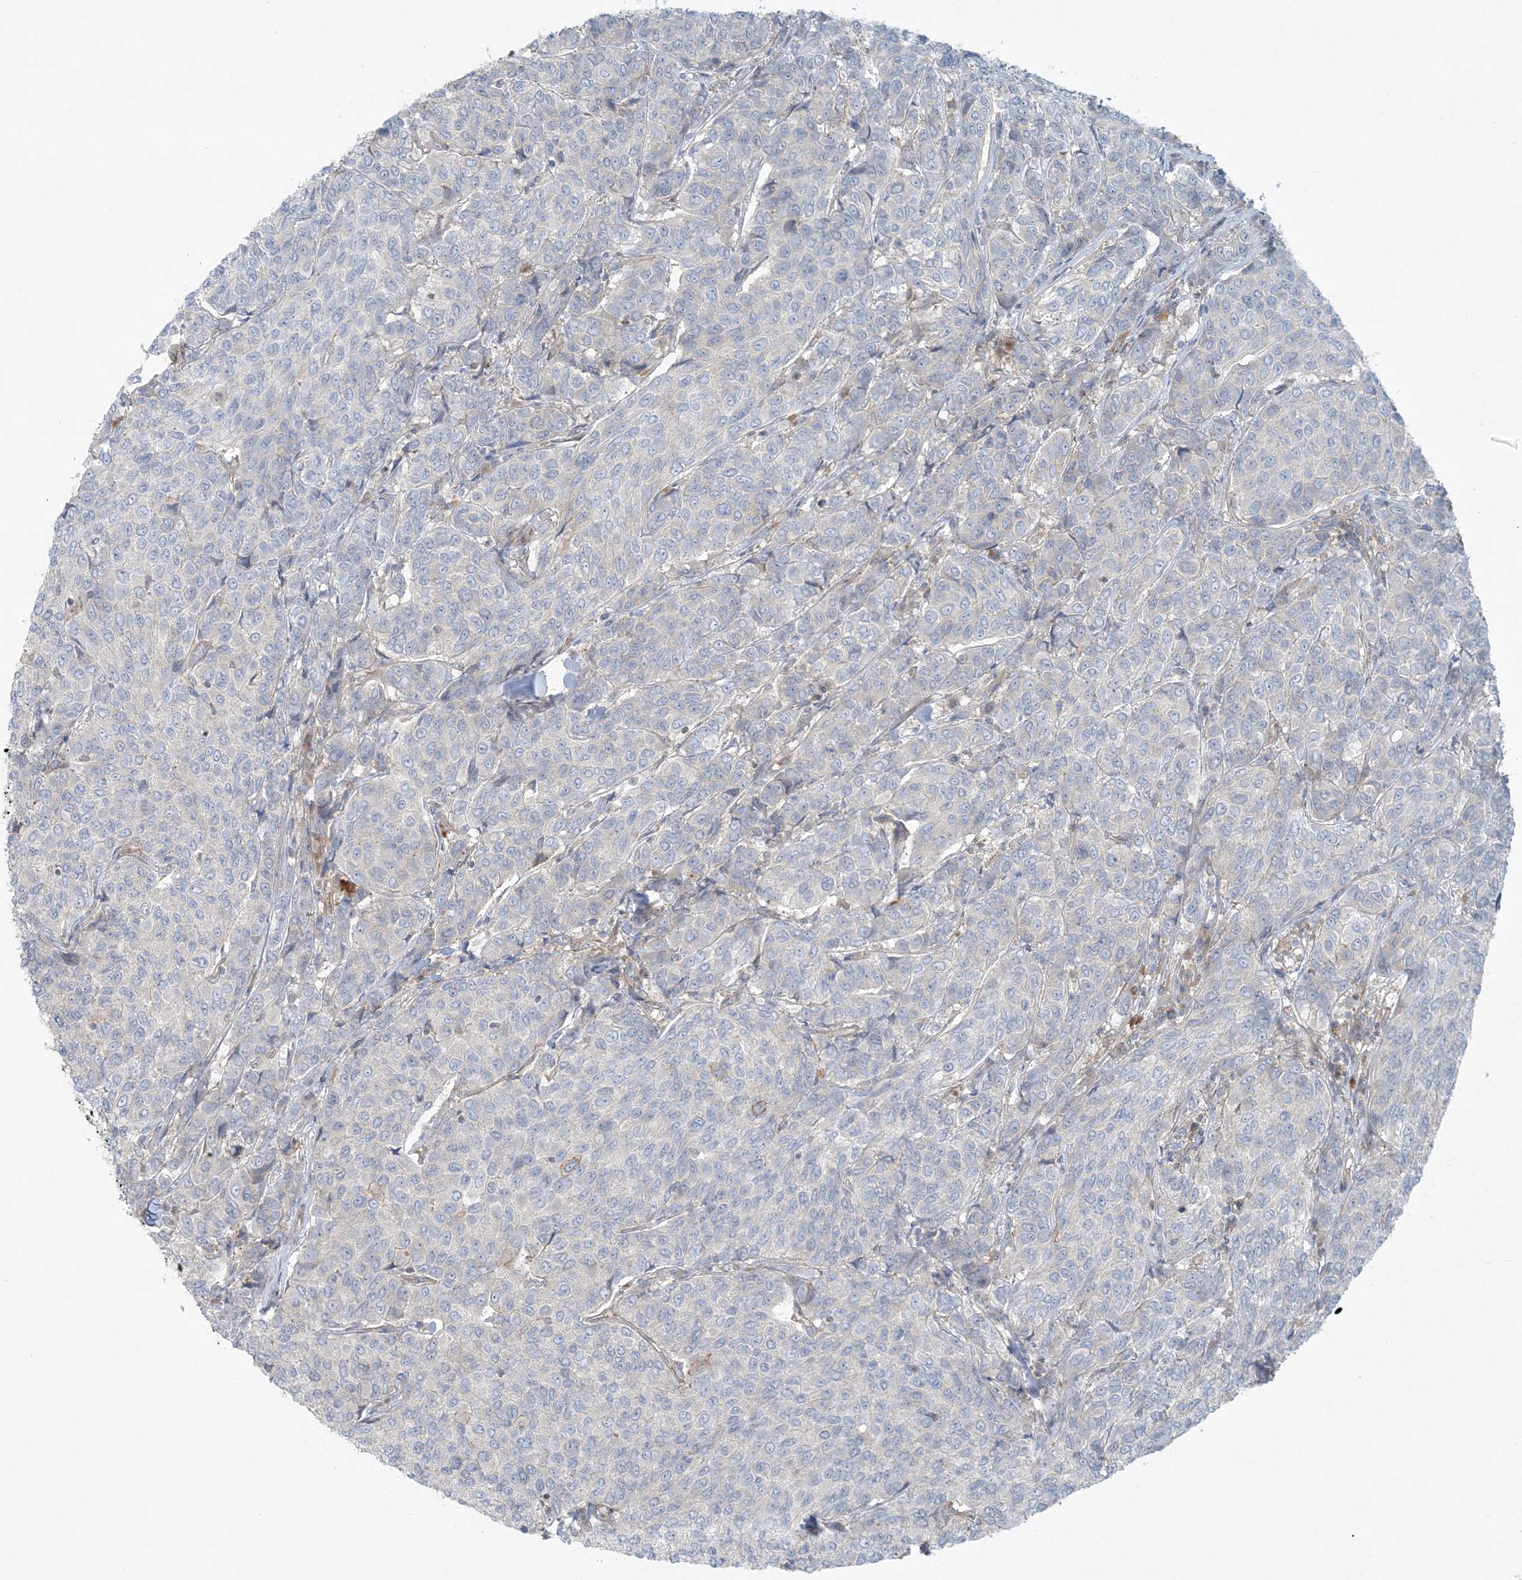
{"staining": {"intensity": "negative", "quantity": "none", "location": "none"}, "tissue": "breast cancer", "cell_type": "Tumor cells", "image_type": "cancer", "snomed": [{"axis": "morphology", "description": "Duct carcinoma"}, {"axis": "topography", "description": "Breast"}], "caption": "Histopathology image shows no protein positivity in tumor cells of invasive ductal carcinoma (breast) tissue.", "gene": "PIK3R4", "patient": {"sex": "female", "age": 55}}